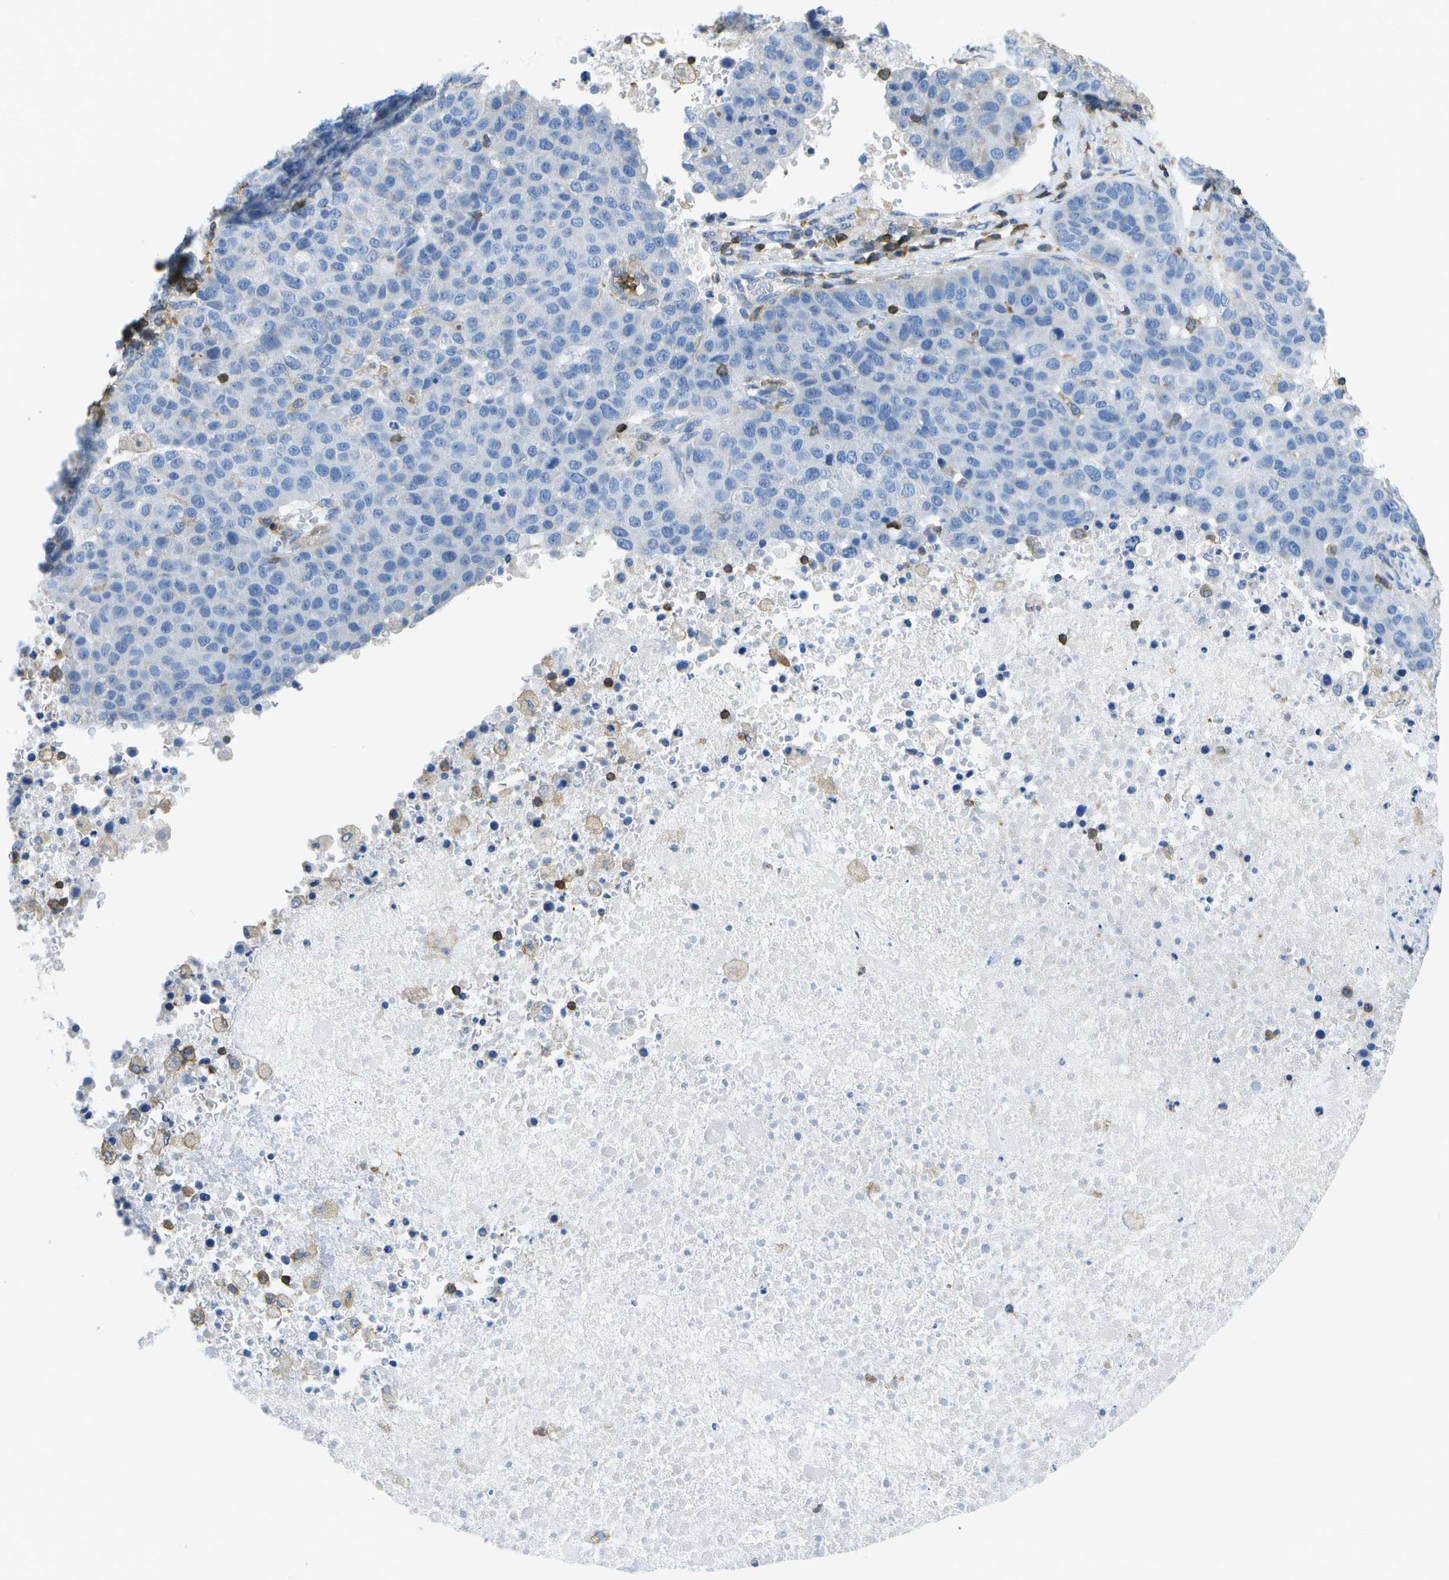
{"staining": {"intensity": "negative", "quantity": "none", "location": "none"}, "tissue": "pancreatic cancer", "cell_type": "Tumor cells", "image_type": "cancer", "snomed": [{"axis": "morphology", "description": "Adenocarcinoma, NOS"}, {"axis": "topography", "description": "Pancreas"}], "caption": "Pancreatic adenocarcinoma was stained to show a protein in brown. There is no significant expression in tumor cells. (Immunohistochemistry, brightfield microscopy, high magnification).", "gene": "RCSD1", "patient": {"sex": "female", "age": 61}}